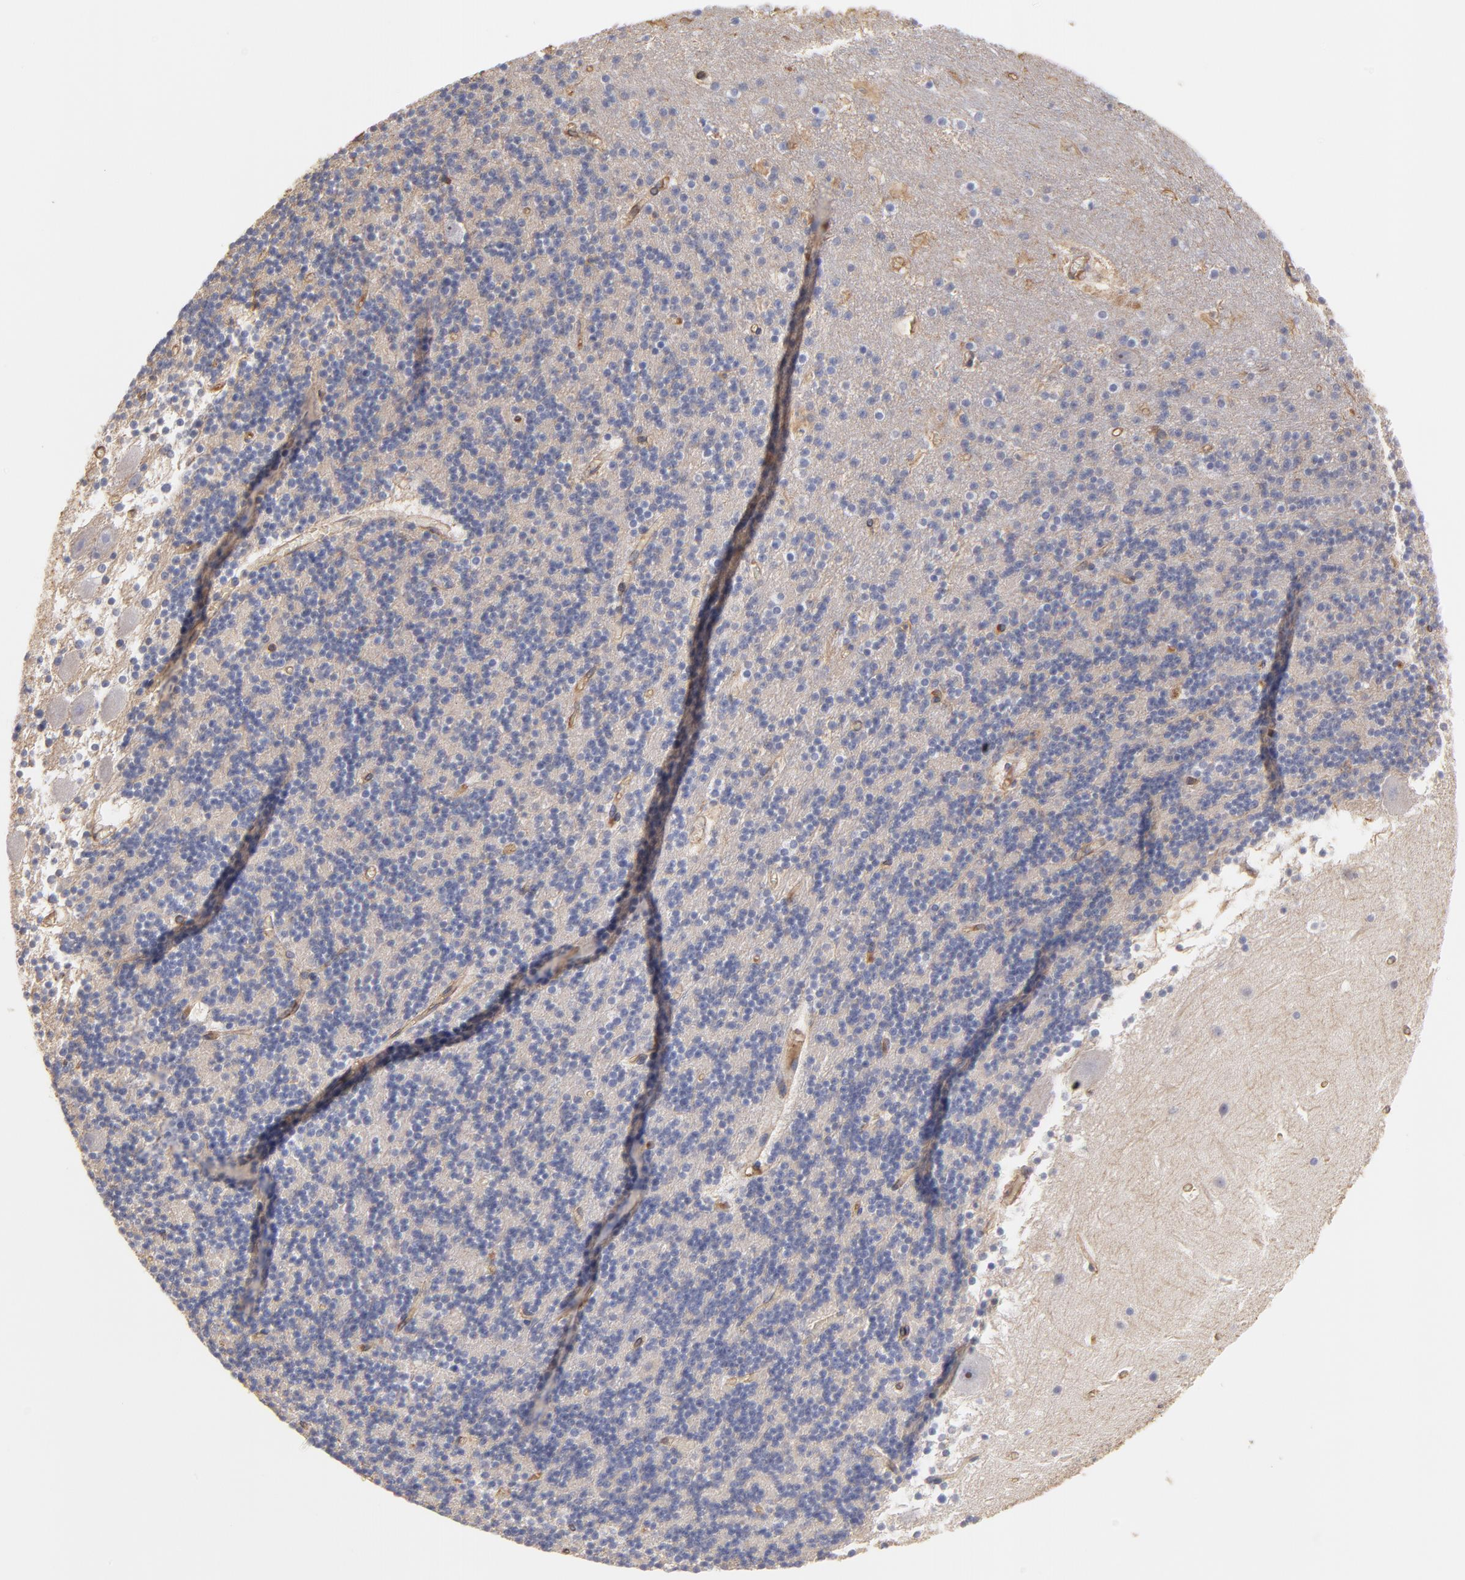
{"staining": {"intensity": "negative", "quantity": "none", "location": "none"}, "tissue": "cerebellum", "cell_type": "Cells in granular layer", "image_type": "normal", "snomed": [{"axis": "morphology", "description": "Normal tissue, NOS"}, {"axis": "topography", "description": "Cerebellum"}], "caption": "Immunohistochemical staining of unremarkable human cerebellum shows no significant positivity in cells in granular layer. The staining is performed using DAB brown chromogen with nuclei counter-stained in using hematoxylin.", "gene": "LRCH2", "patient": {"sex": "male", "age": 45}}